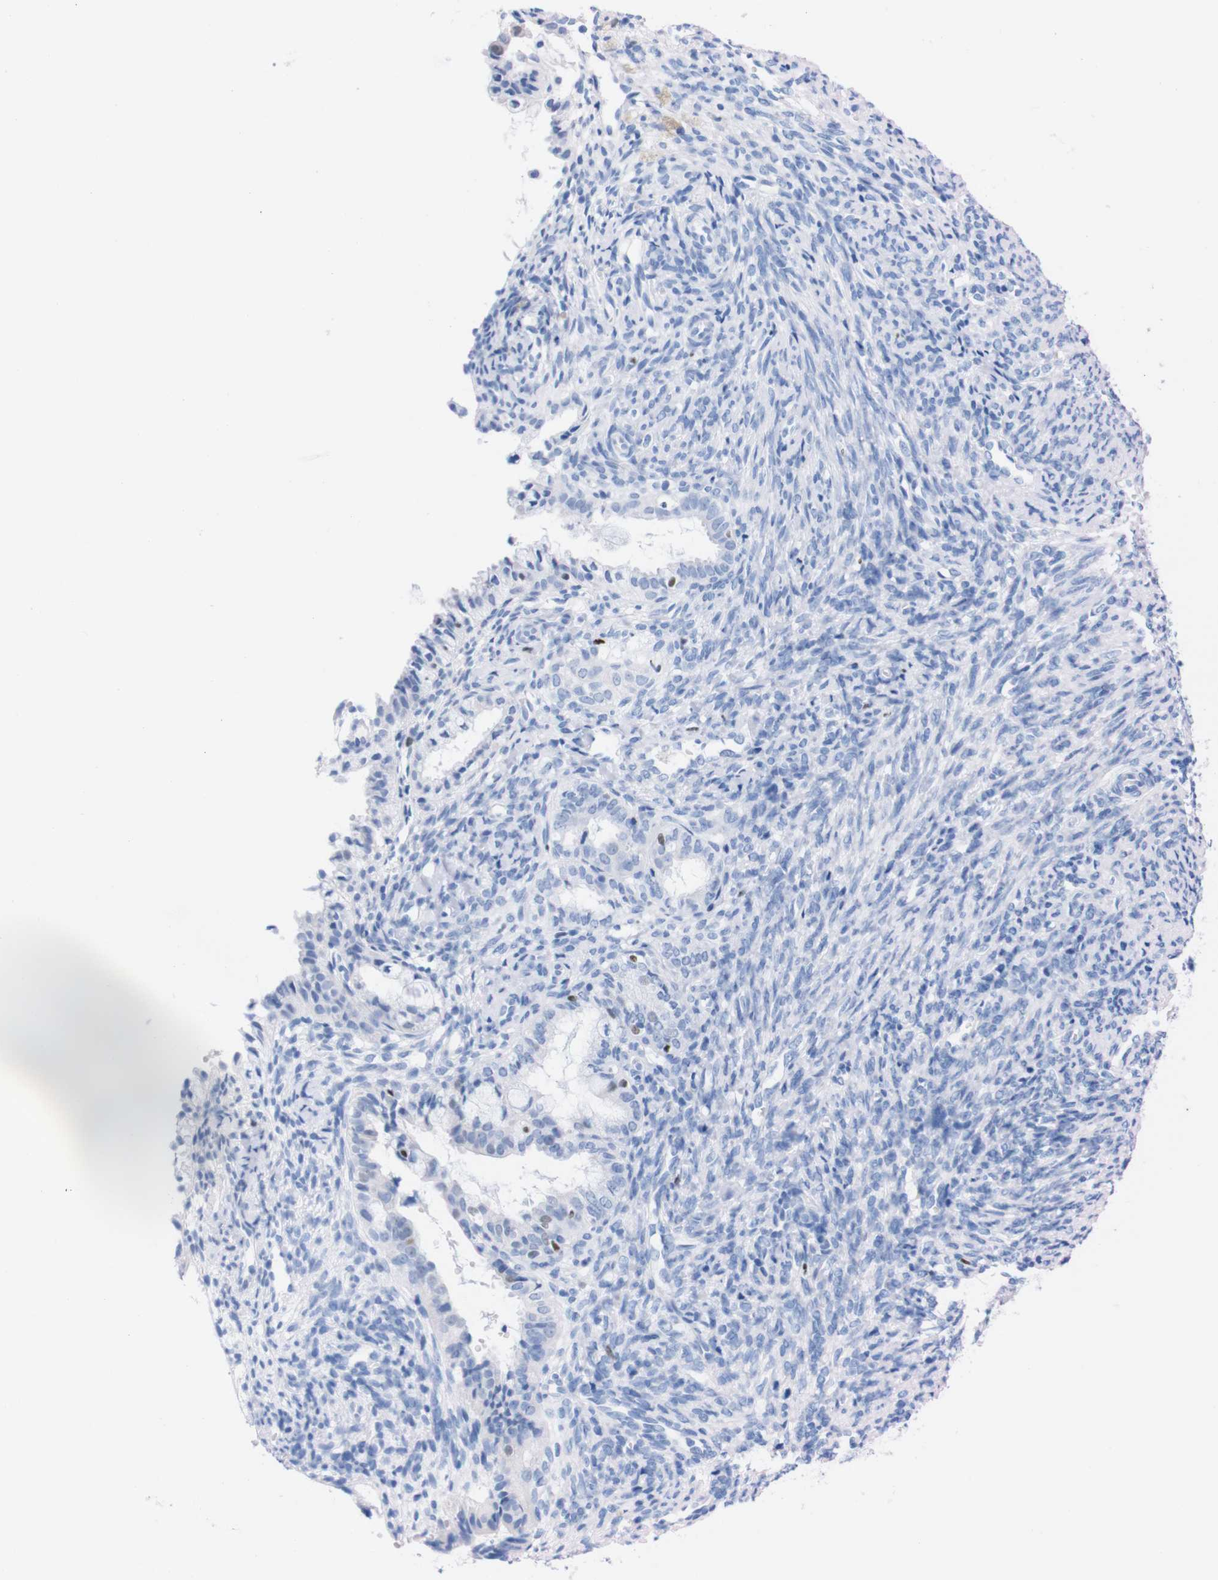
{"staining": {"intensity": "negative", "quantity": "none", "location": "none"}, "tissue": "endometrial cancer", "cell_type": "Tumor cells", "image_type": "cancer", "snomed": [{"axis": "morphology", "description": "Adenocarcinoma, NOS"}, {"axis": "topography", "description": "Endometrium"}], "caption": "Immunohistochemistry image of human endometrial cancer stained for a protein (brown), which demonstrates no staining in tumor cells.", "gene": "P2RY12", "patient": {"sex": "female", "age": 63}}